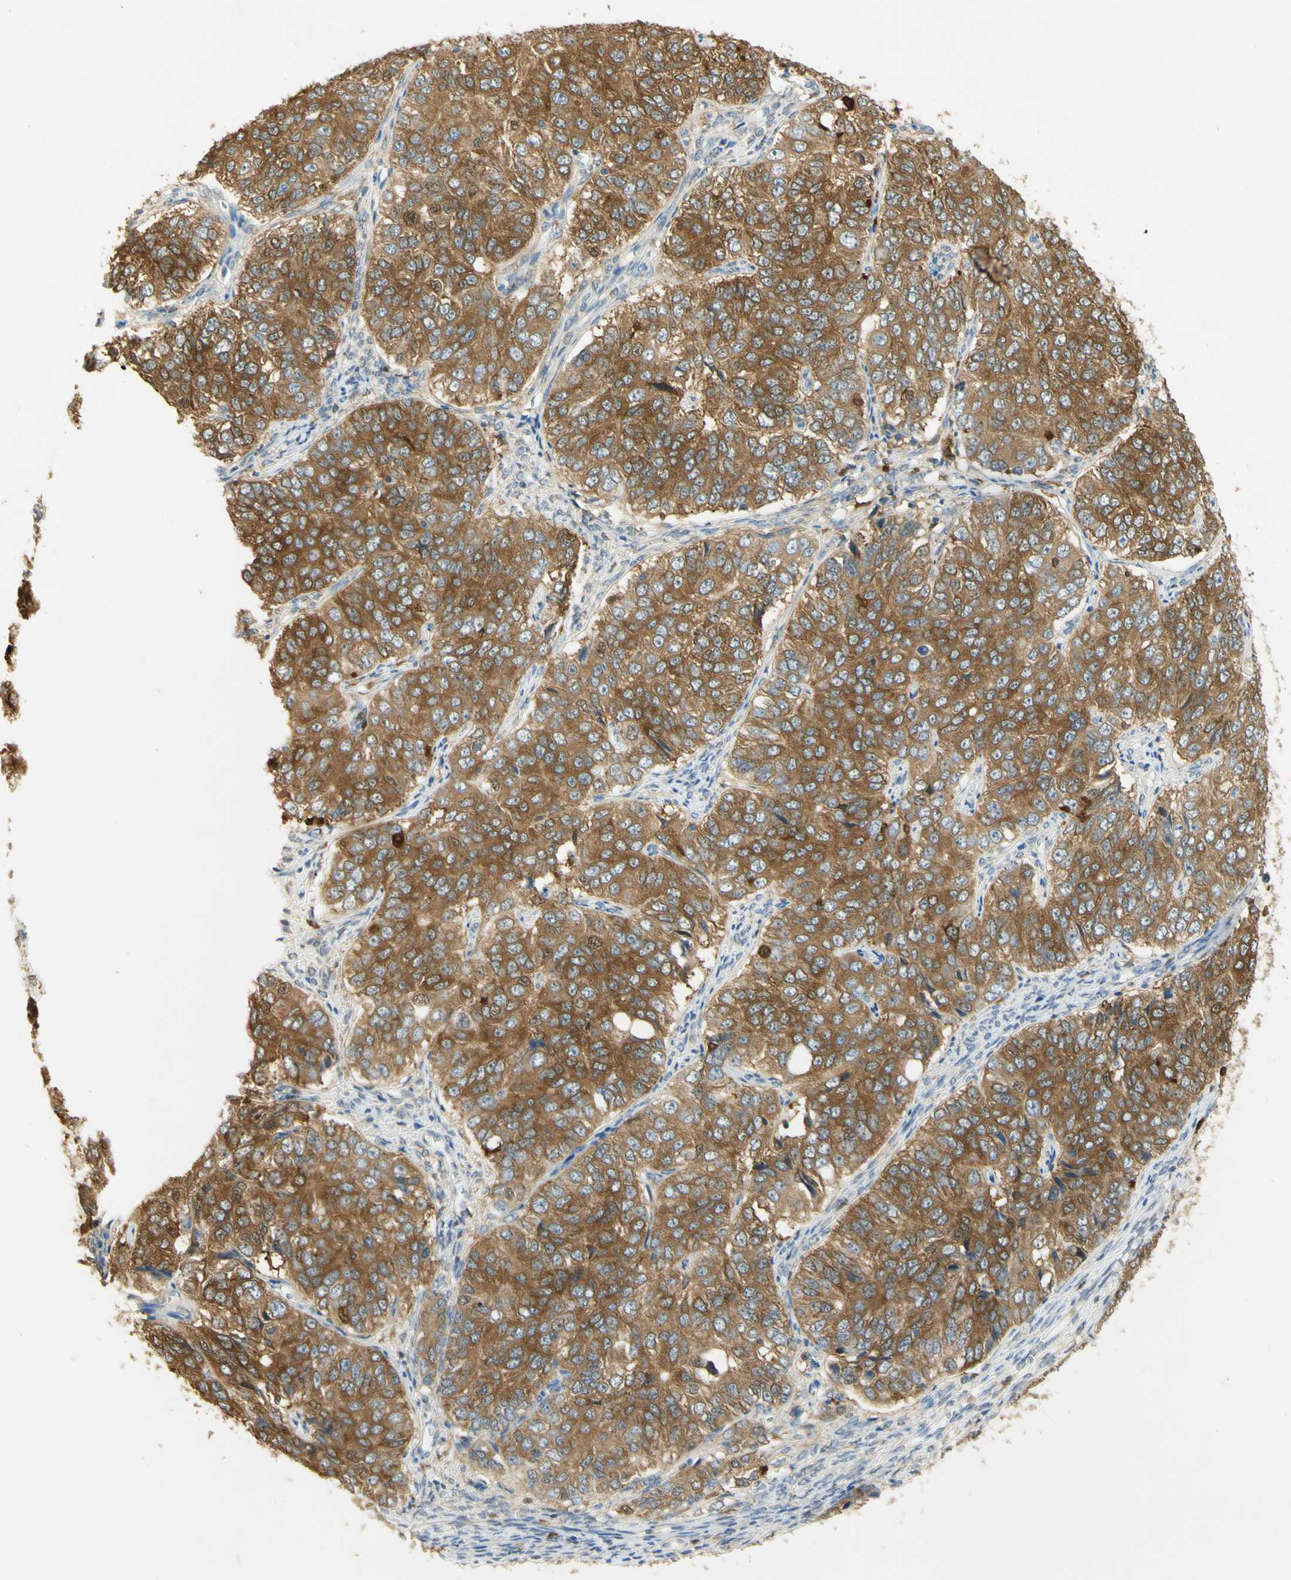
{"staining": {"intensity": "moderate", "quantity": ">75%", "location": "cytoplasmic/membranous"}, "tissue": "ovarian cancer", "cell_type": "Tumor cells", "image_type": "cancer", "snomed": [{"axis": "morphology", "description": "Carcinoma, endometroid"}, {"axis": "topography", "description": "Ovary"}], "caption": "Human ovarian cancer (endometroid carcinoma) stained with a brown dye demonstrates moderate cytoplasmic/membranous positive expression in about >75% of tumor cells.", "gene": "PAK1", "patient": {"sex": "female", "age": 51}}